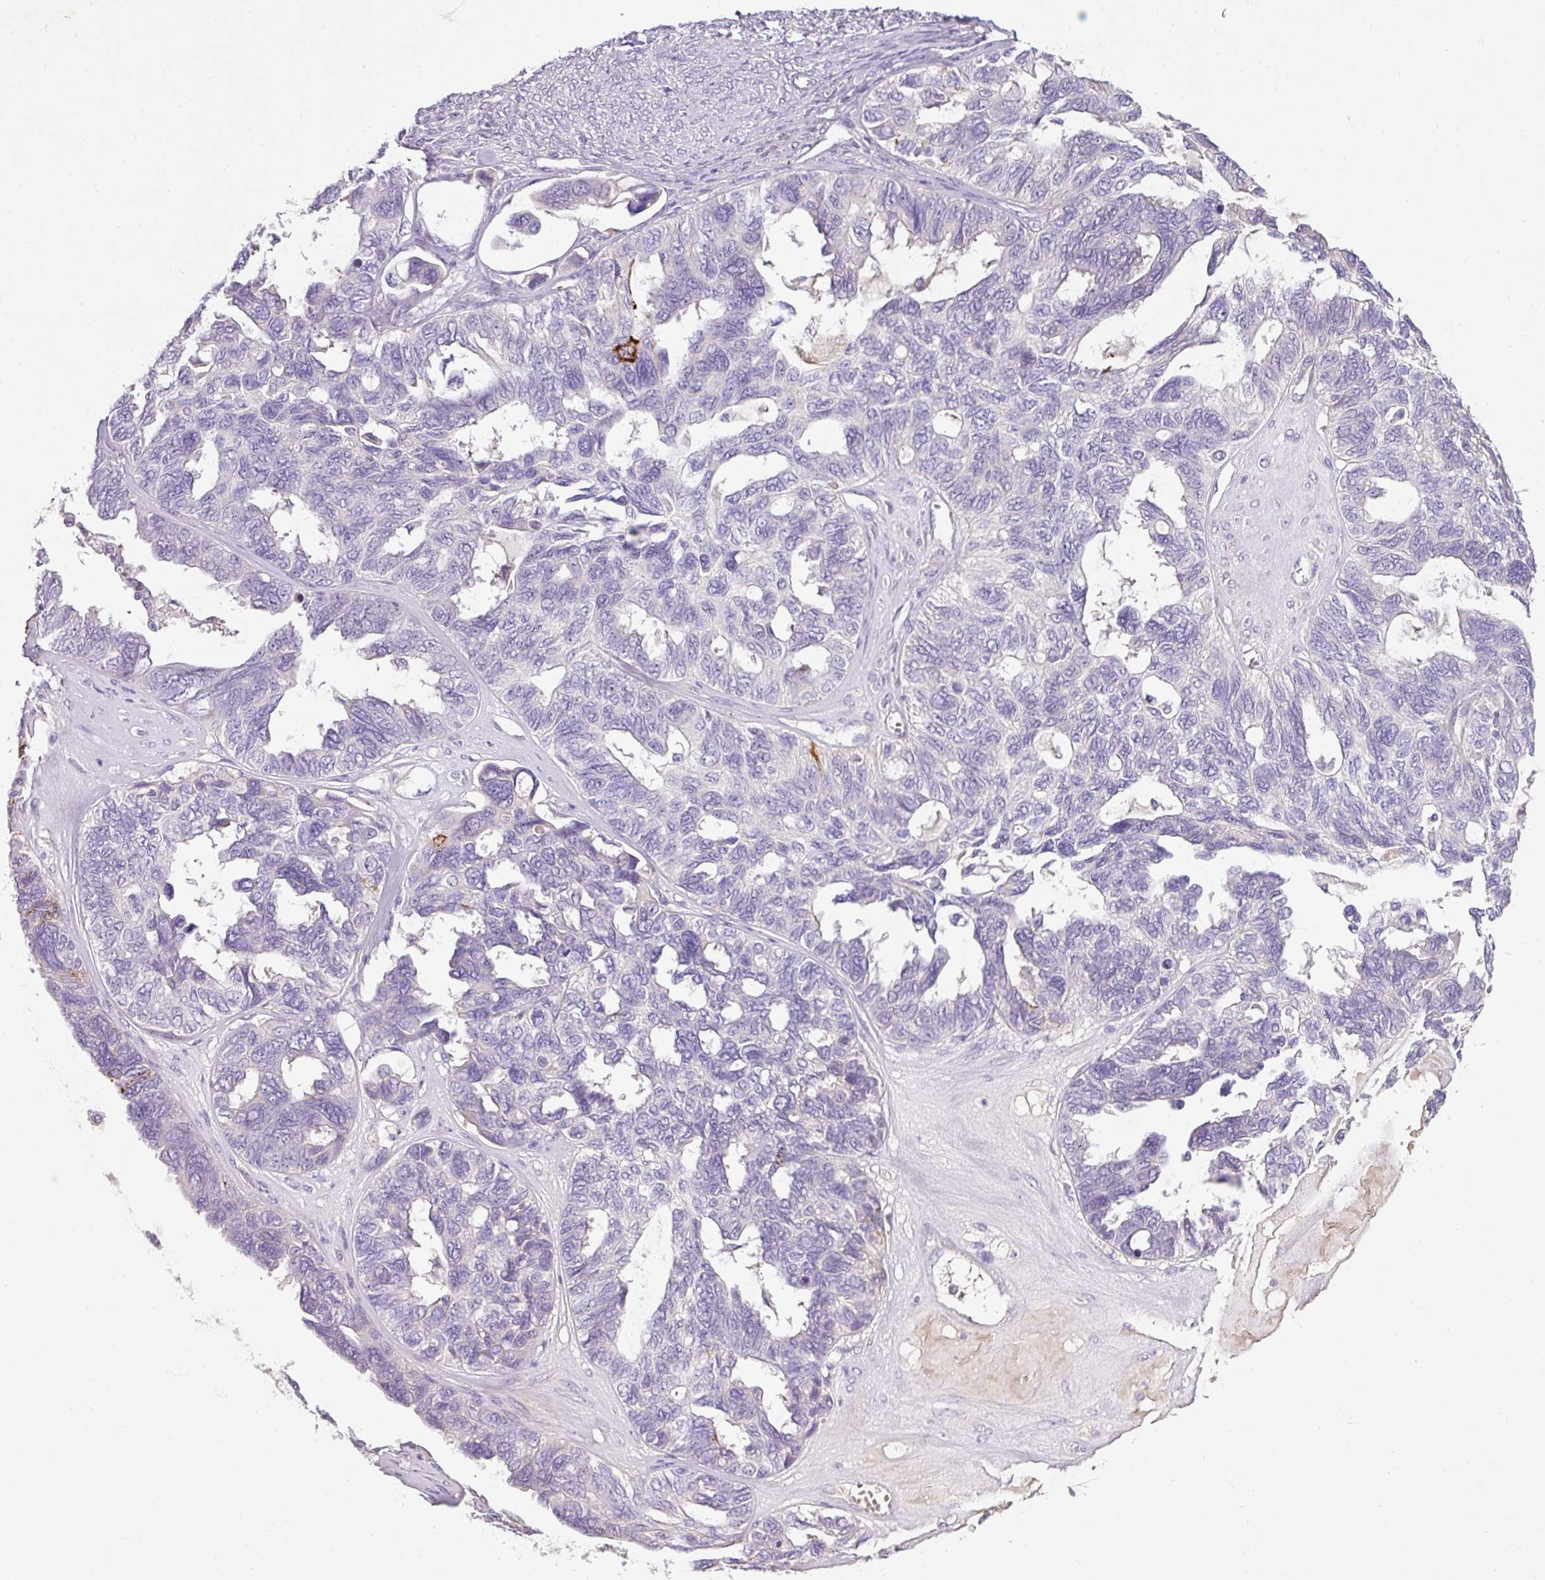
{"staining": {"intensity": "negative", "quantity": "none", "location": "none"}, "tissue": "ovarian cancer", "cell_type": "Tumor cells", "image_type": "cancer", "snomed": [{"axis": "morphology", "description": "Cystadenocarcinoma, serous, NOS"}, {"axis": "topography", "description": "Ovary"}], "caption": "Tumor cells are negative for protein expression in human ovarian cancer (serous cystadenocarcinoma).", "gene": "OR6C6", "patient": {"sex": "female", "age": 79}}